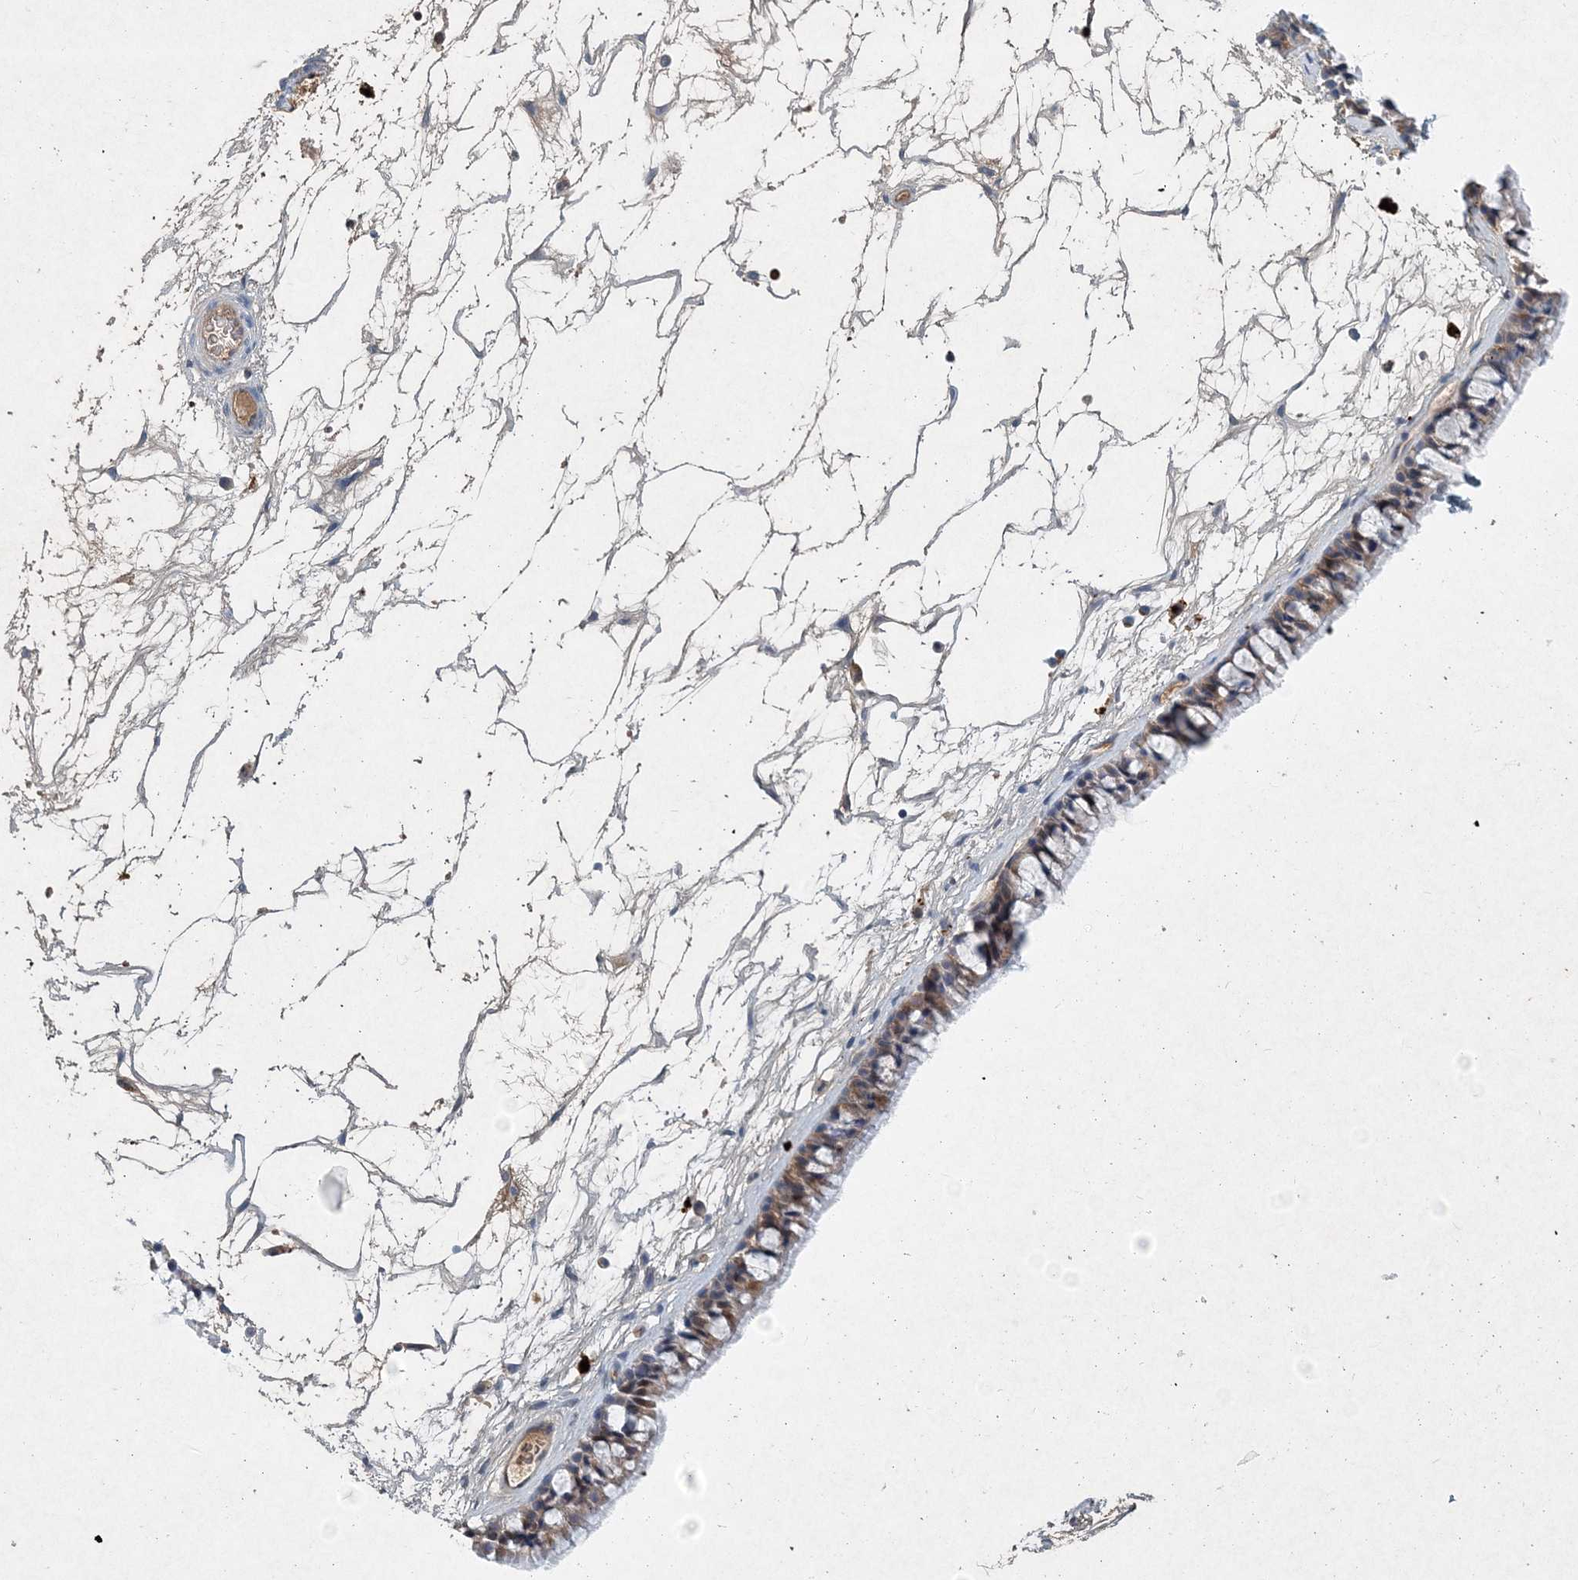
{"staining": {"intensity": "moderate", "quantity": ">75%", "location": "cytoplasmic/membranous"}, "tissue": "nasopharynx", "cell_type": "Respiratory epithelial cells", "image_type": "normal", "snomed": [{"axis": "morphology", "description": "Normal tissue, NOS"}, {"axis": "topography", "description": "Nasopharynx"}], "caption": "This micrograph reveals IHC staining of unremarkable nasopharynx, with medium moderate cytoplasmic/membranous positivity in about >75% of respiratory epithelial cells.", "gene": "KPNA4", "patient": {"sex": "male", "age": 64}}